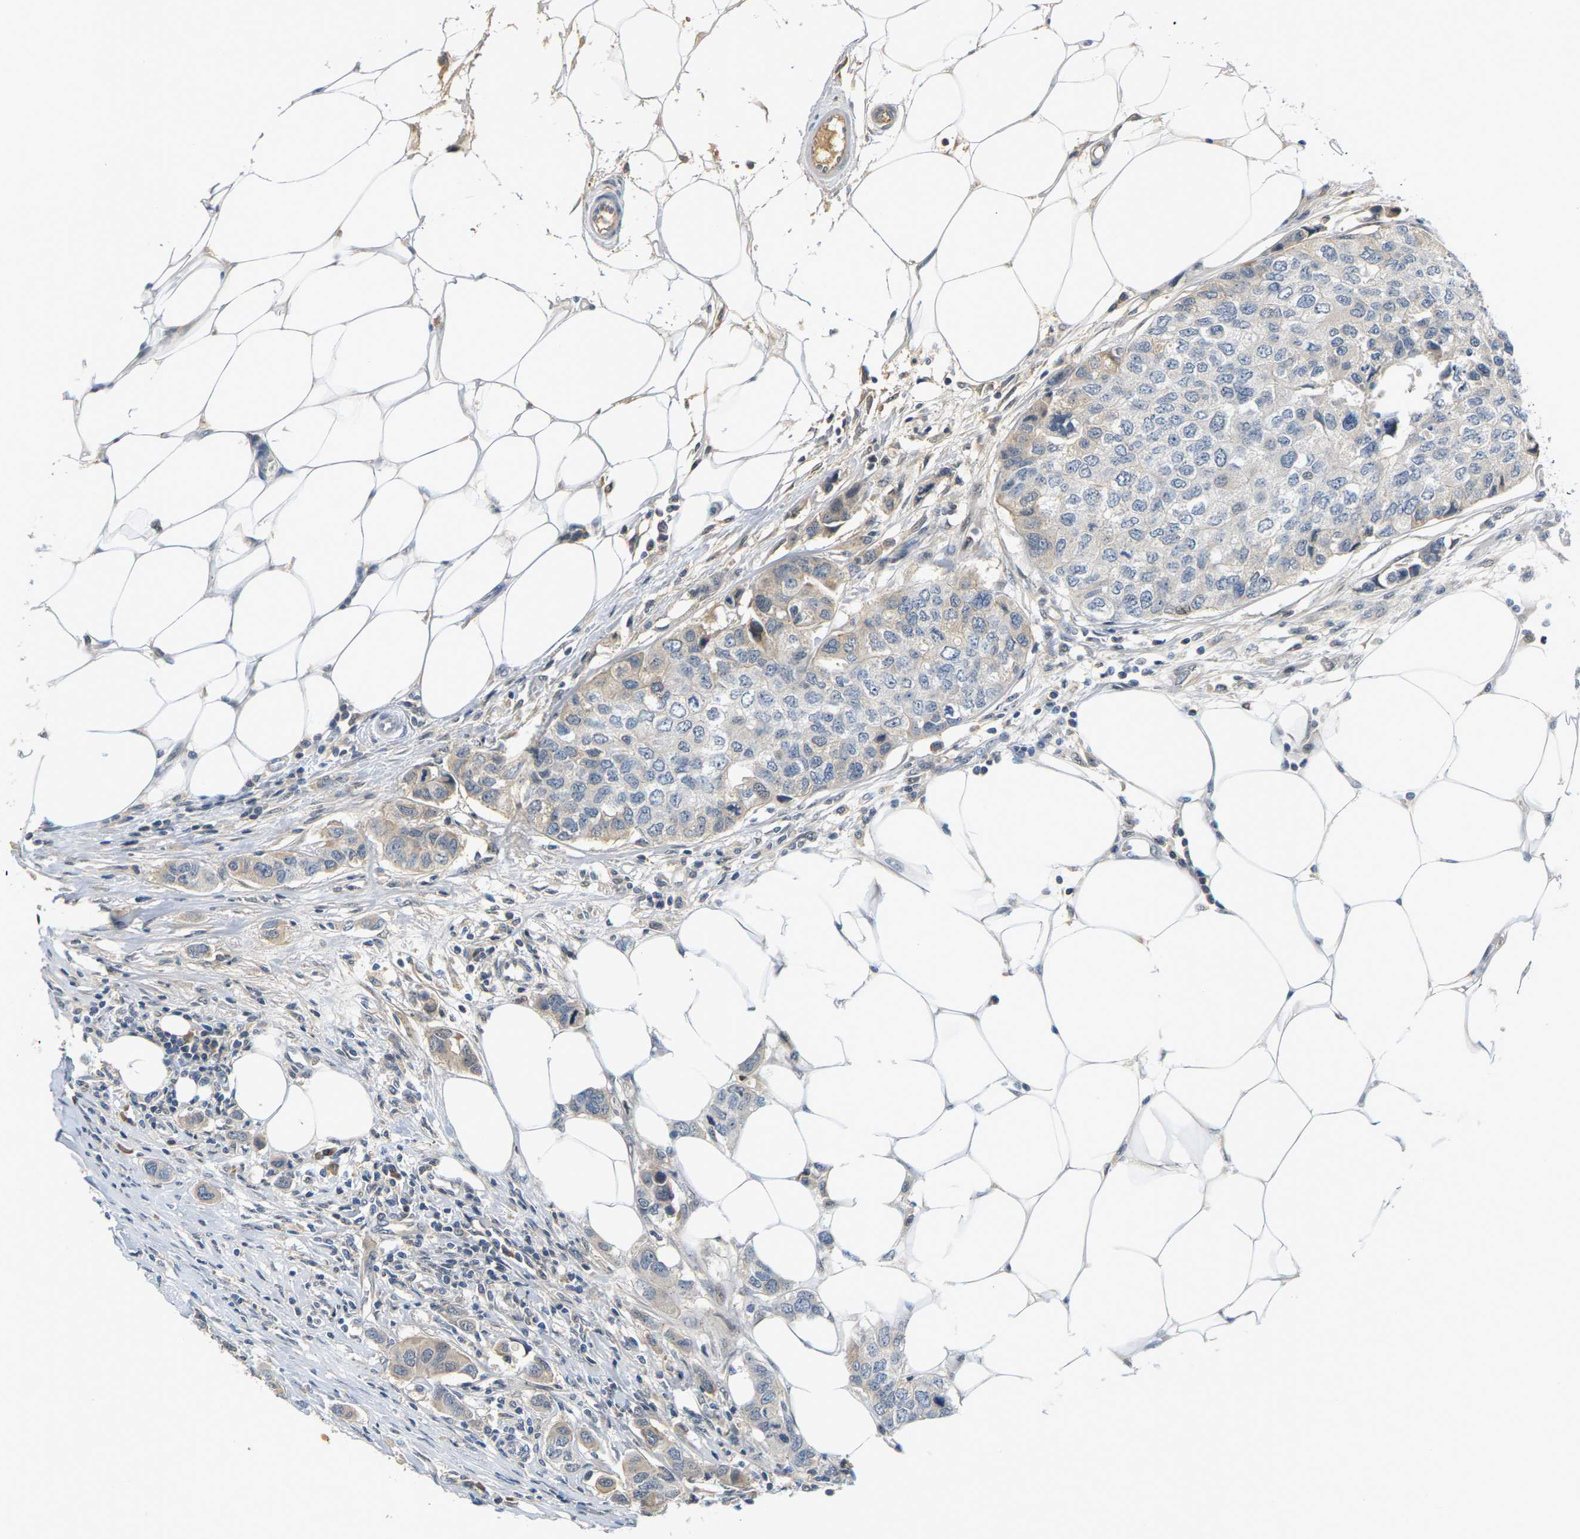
{"staining": {"intensity": "weak", "quantity": "<25%", "location": "cytoplasmic/membranous"}, "tissue": "breast cancer", "cell_type": "Tumor cells", "image_type": "cancer", "snomed": [{"axis": "morphology", "description": "Duct carcinoma"}, {"axis": "topography", "description": "Breast"}], "caption": "This is a histopathology image of immunohistochemistry (IHC) staining of intraductal carcinoma (breast), which shows no staining in tumor cells.", "gene": "PKP2", "patient": {"sex": "female", "age": 50}}